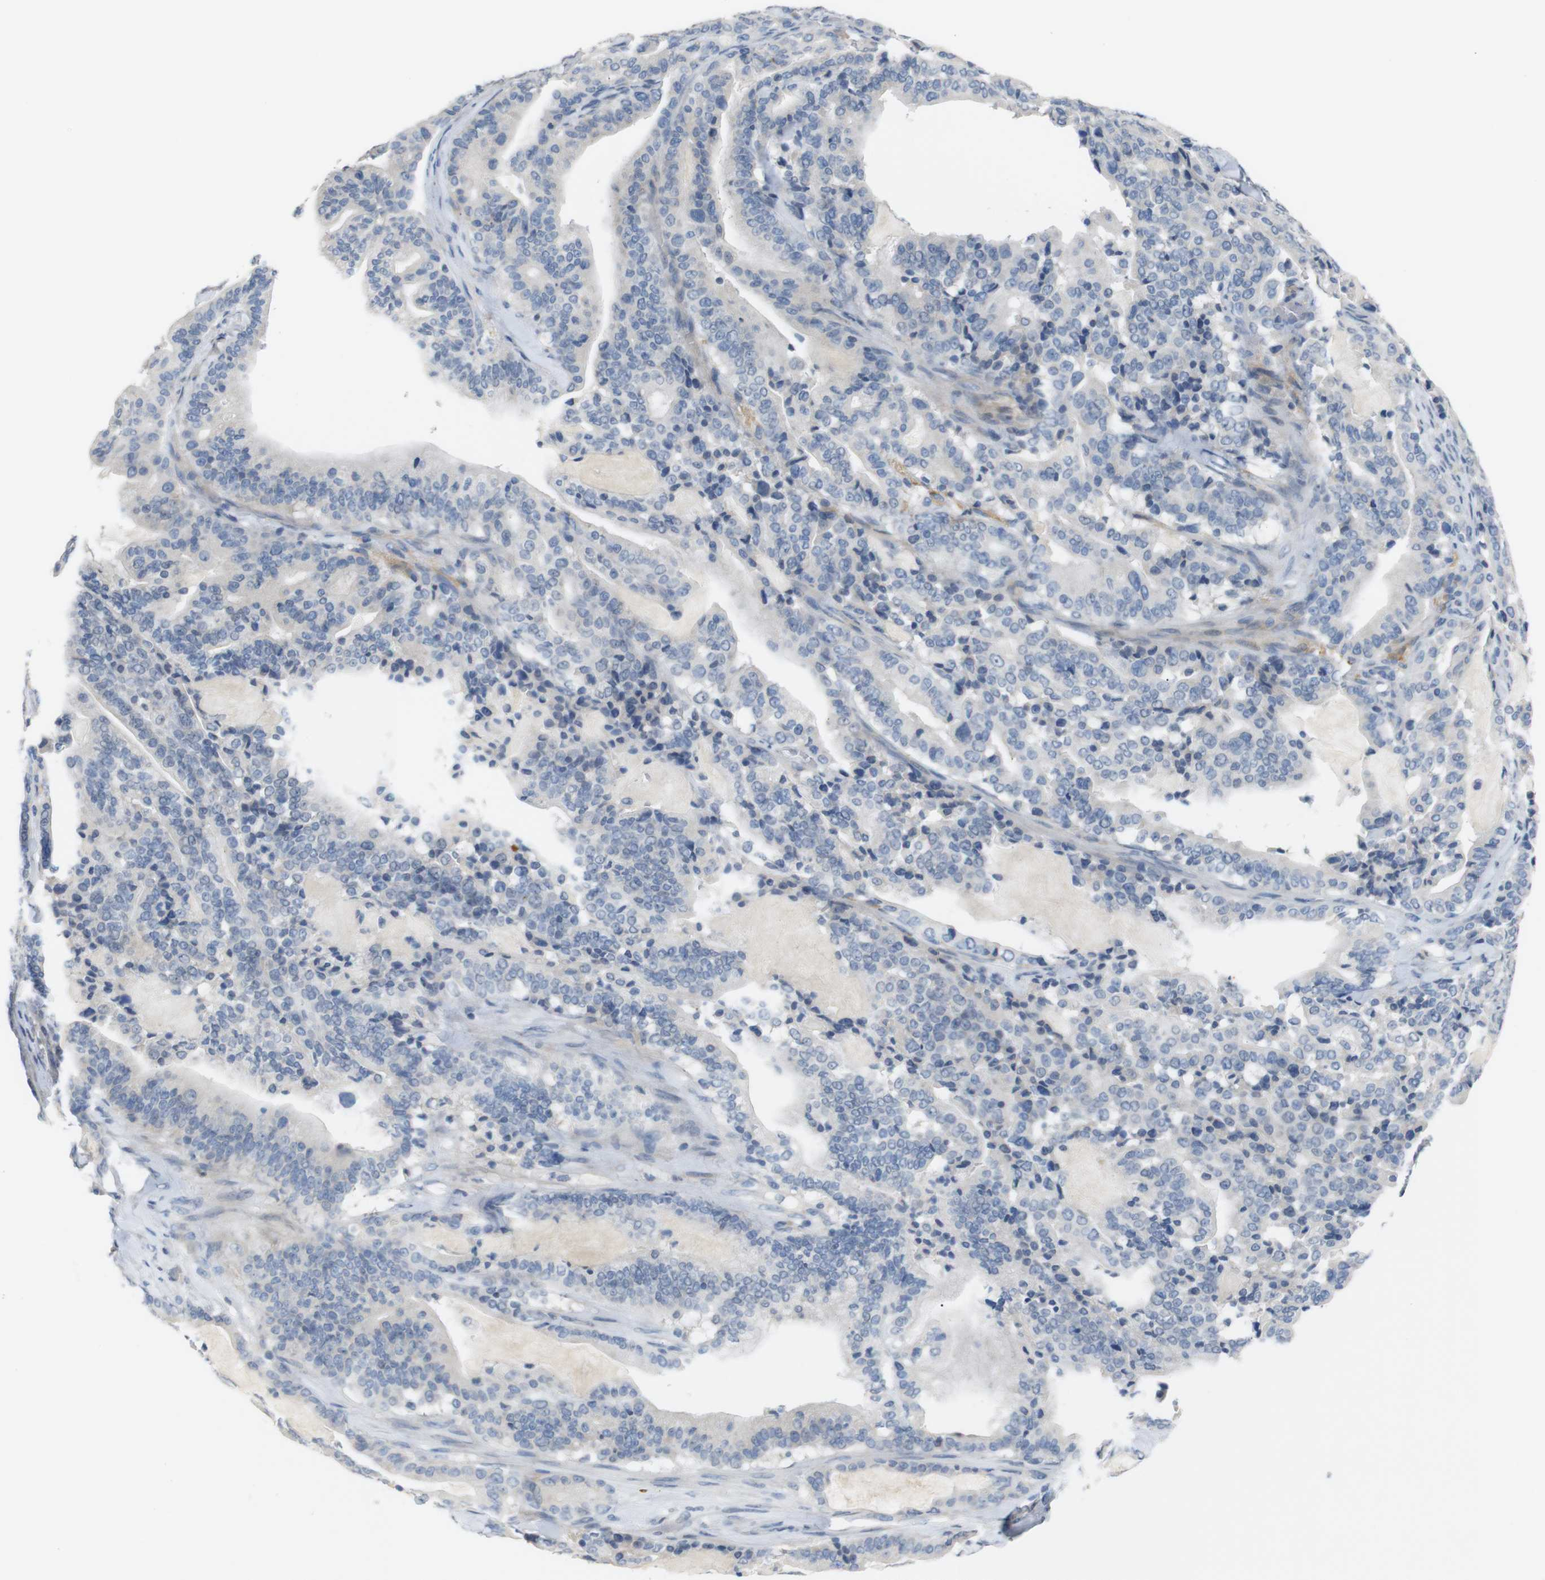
{"staining": {"intensity": "negative", "quantity": "none", "location": "none"}, "tissue": "pancreatic cancer", "cell_type": "Tumor cells", "image_type": "cancer", "snomed": [{"axis": "morphology", "description": "Adenocarcinoma, NOS"}, {"axis": "topography", "description": "Pancreas"}], "caption": "Tumor cells show no significant protein positivity in pancreatic cancer (adenocarcinoma).", "gene": "CHRM5", "patient": {"sex": "male", "age": 63}}